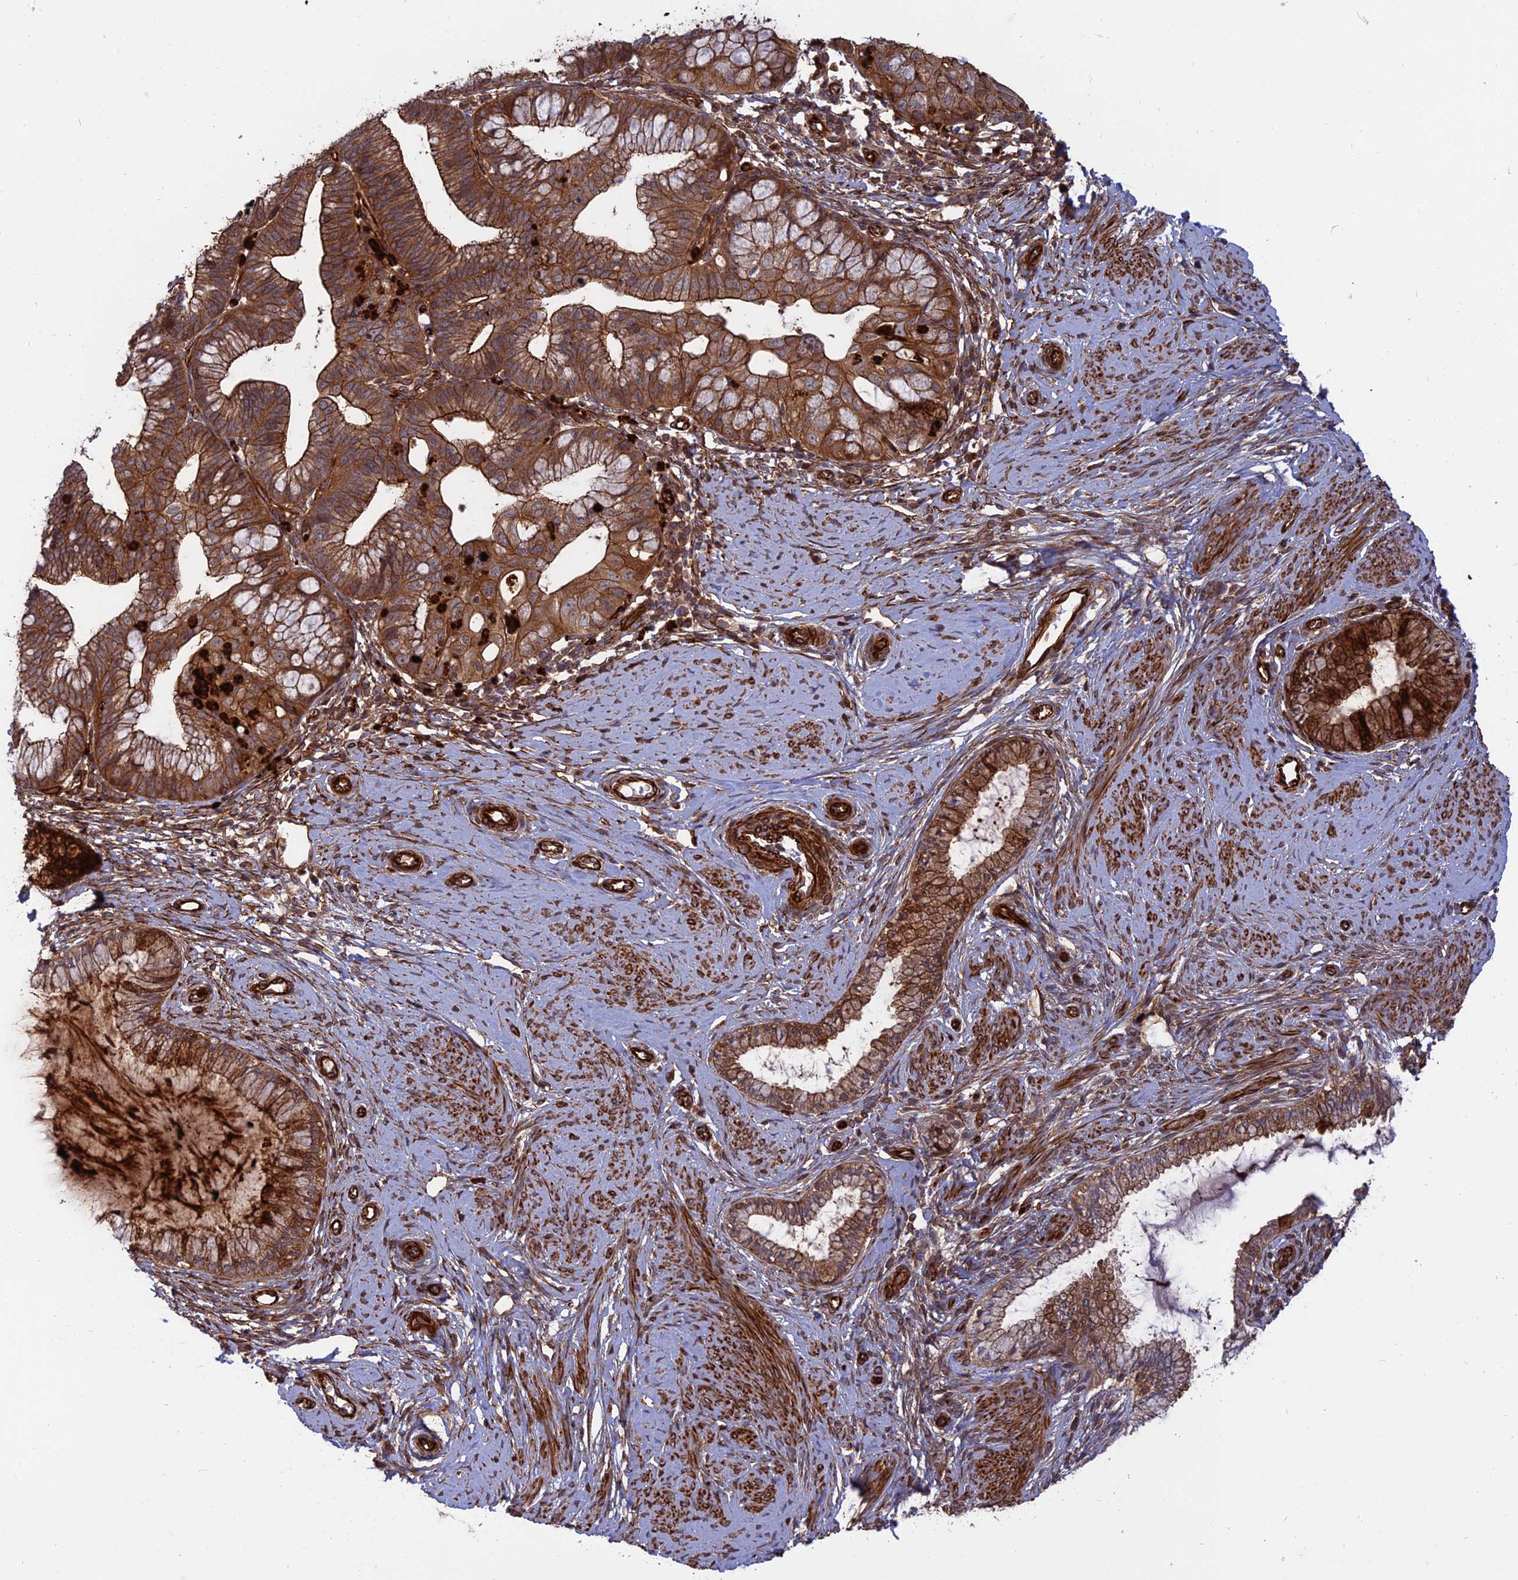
{"staining": {"intensity": "moderate", "quantity": ">75%", "location": "cytoplasmic/membranous"}, "tissue": "cervical cancer", "cell_type": "Tumor cells", "image_type": "cancer", "snomed": [{"axis": "morphology", "description": "Adenocarcinoma, NOS"}, {"axis": "topography", "description": "Cervix"}], "caption": "Cervical cancer (adenocarcinoma) was stained to show a protein in brown. There is medium levels of moderate cytoplasmic/membranous staining in about >75% of tumor cells.", "gene": "PHLDB3", "patient": {"sex": "female", "age": 36}}